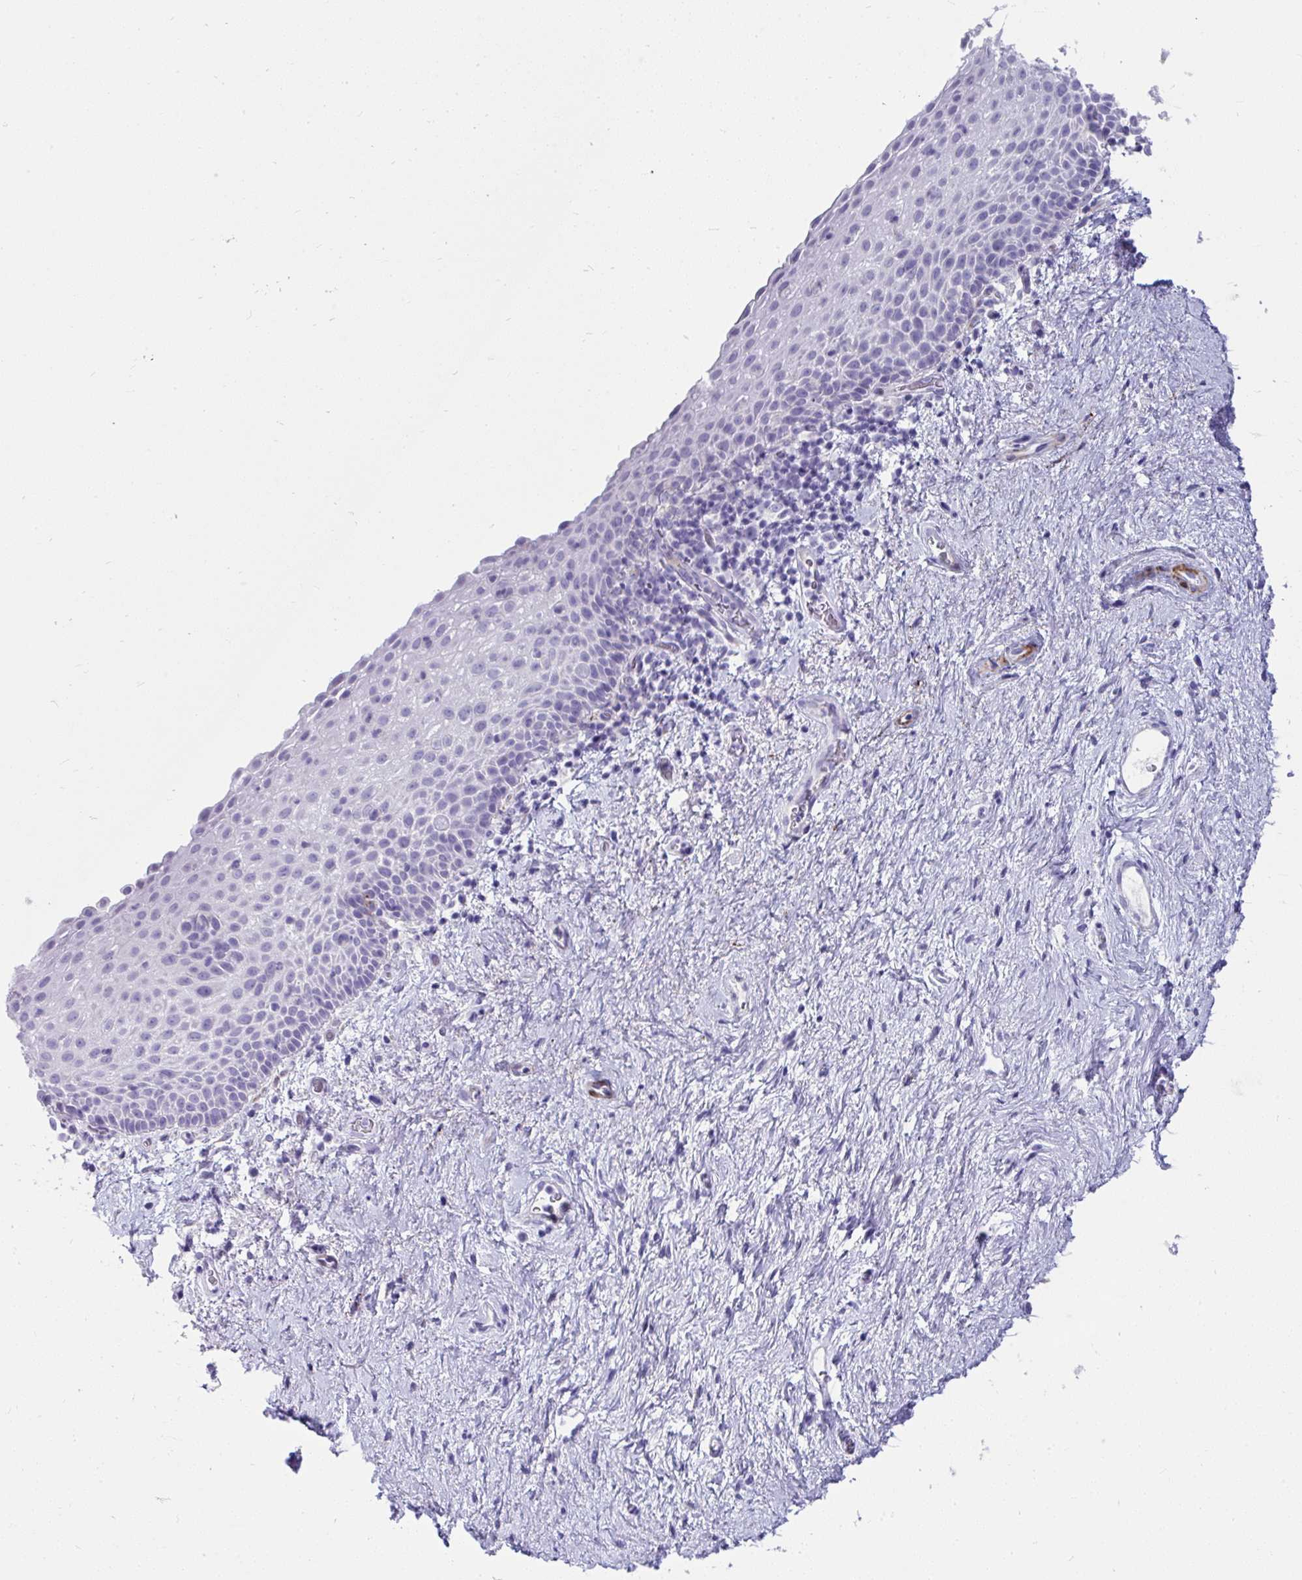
{"staining": {"intensity": "negative", "quantity": "none", "location": "none"}, "tissue": "vagina", "cell_type": "Squamous epithelial cells", "image_type": "normal", "snomed": [{"axis": "morphology", "description": "Normal tissue, NOS"}, {"axis": "topography", "description": "Vagina"}], "caption": "Histopathology image shows no protein positivity in squamous epithelial cells of benign vagina. (Immunohistochemistry (ihc), brightfield microscopy, high magnification).", "gene": "GRXCR2", "patient": {"sex": "female", "age": 61}}